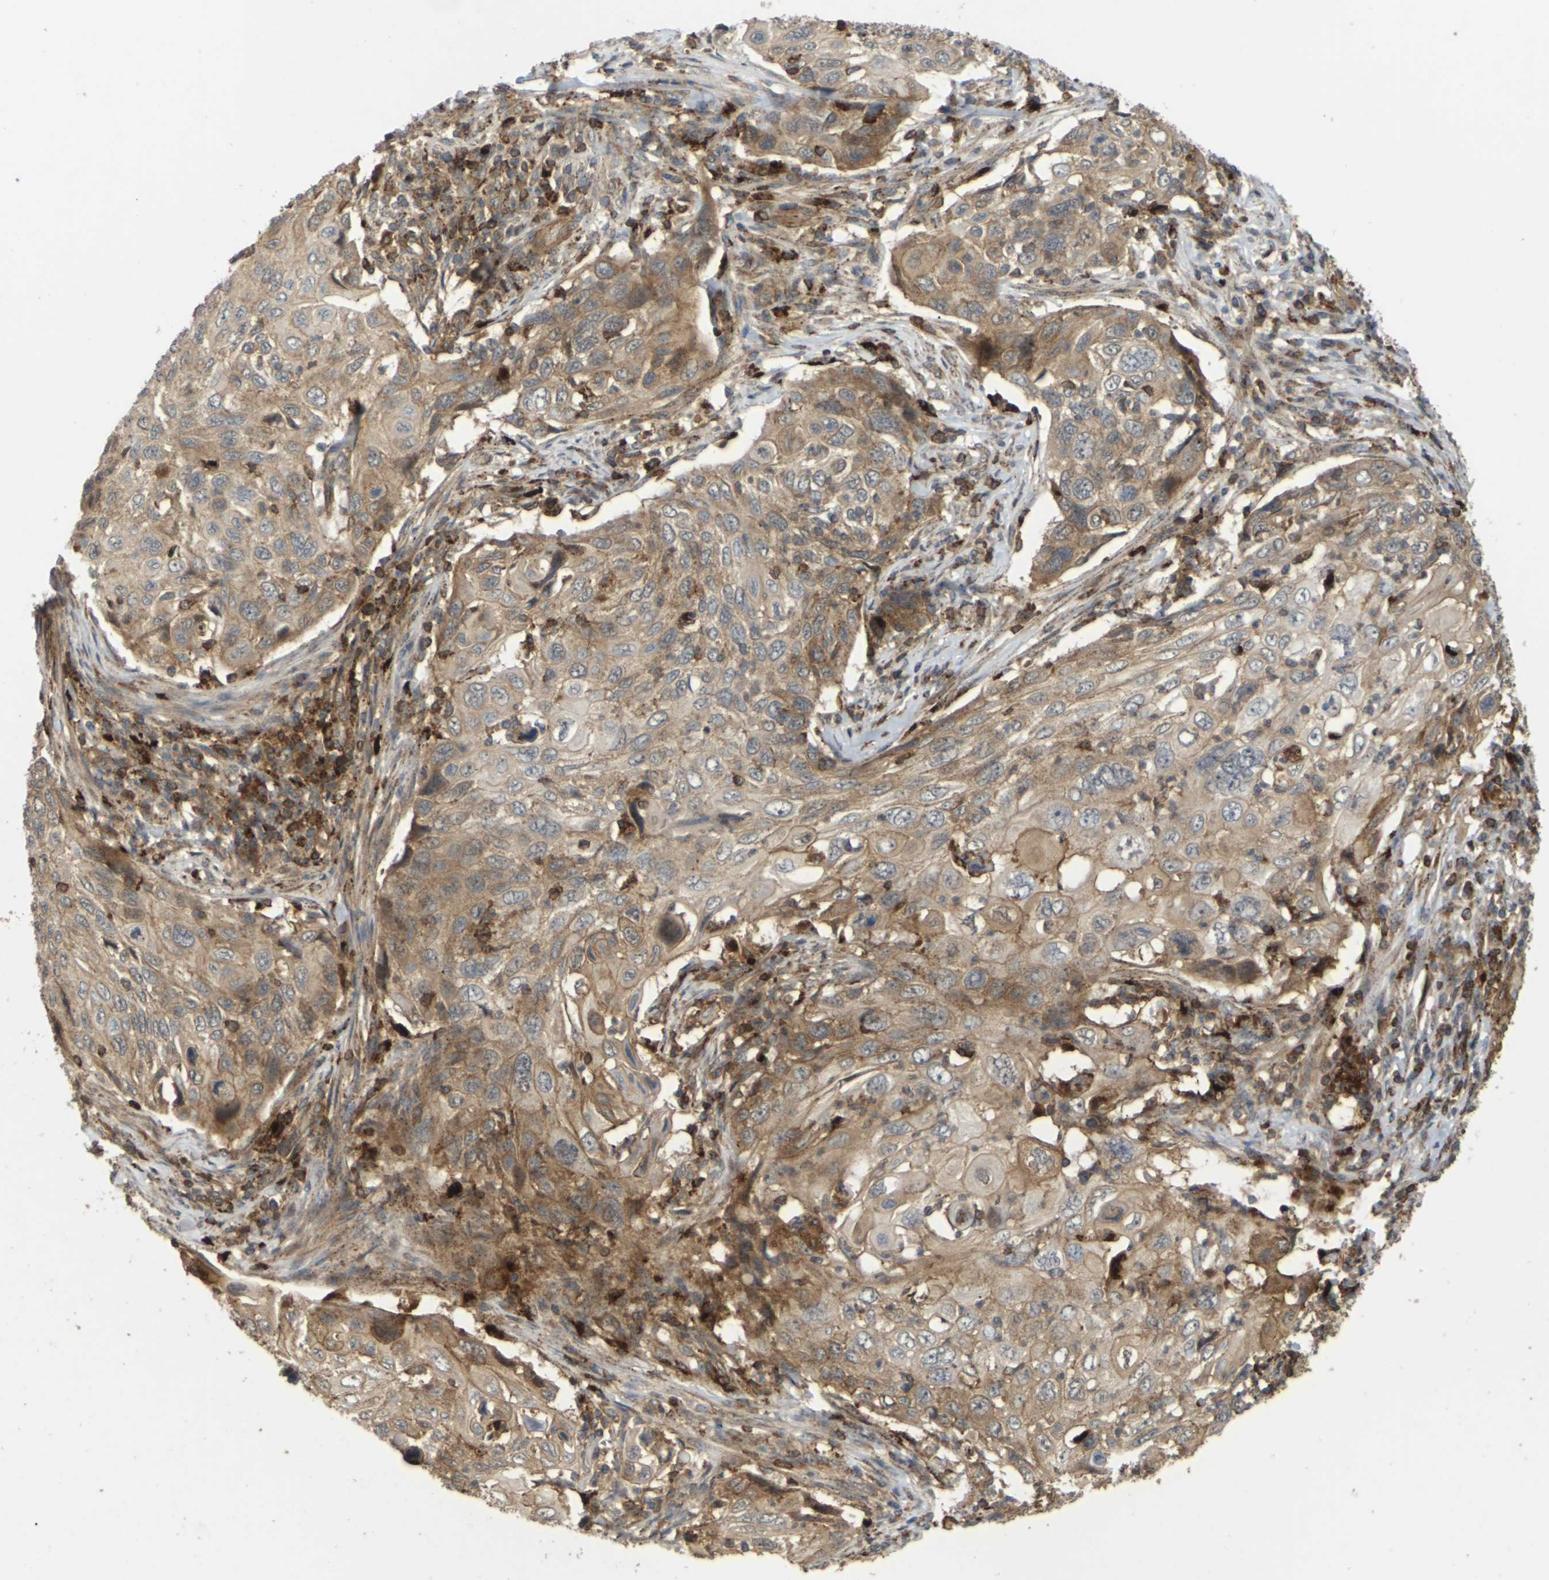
{"staining": {"intensity": "moderate", "quantity": ">75%", "location": "cytoplasmic/membranous"}, "tissue": "cervical cancer", "cell_type": "Tumor cells", "image_type": "cancer", "snomed": [{"axis": "morphology", "description": "Squamous cell carcinoma, NOS"}, {"axis": "topography", "description": "Cervix"}], "caption": "Protein staining of cervical squamous cell carcinoma tissue displays moderate cytoplasmic/membranous expression in about >75% of tumor cells. Using DAB (3,3'-diaminobenzidine) (brown) and hematoxylin (blue) stains, captured at high magnification using brightfield microscopy.", "gene": "KSR1", "patient": {"sex": "female", "age": 70}}